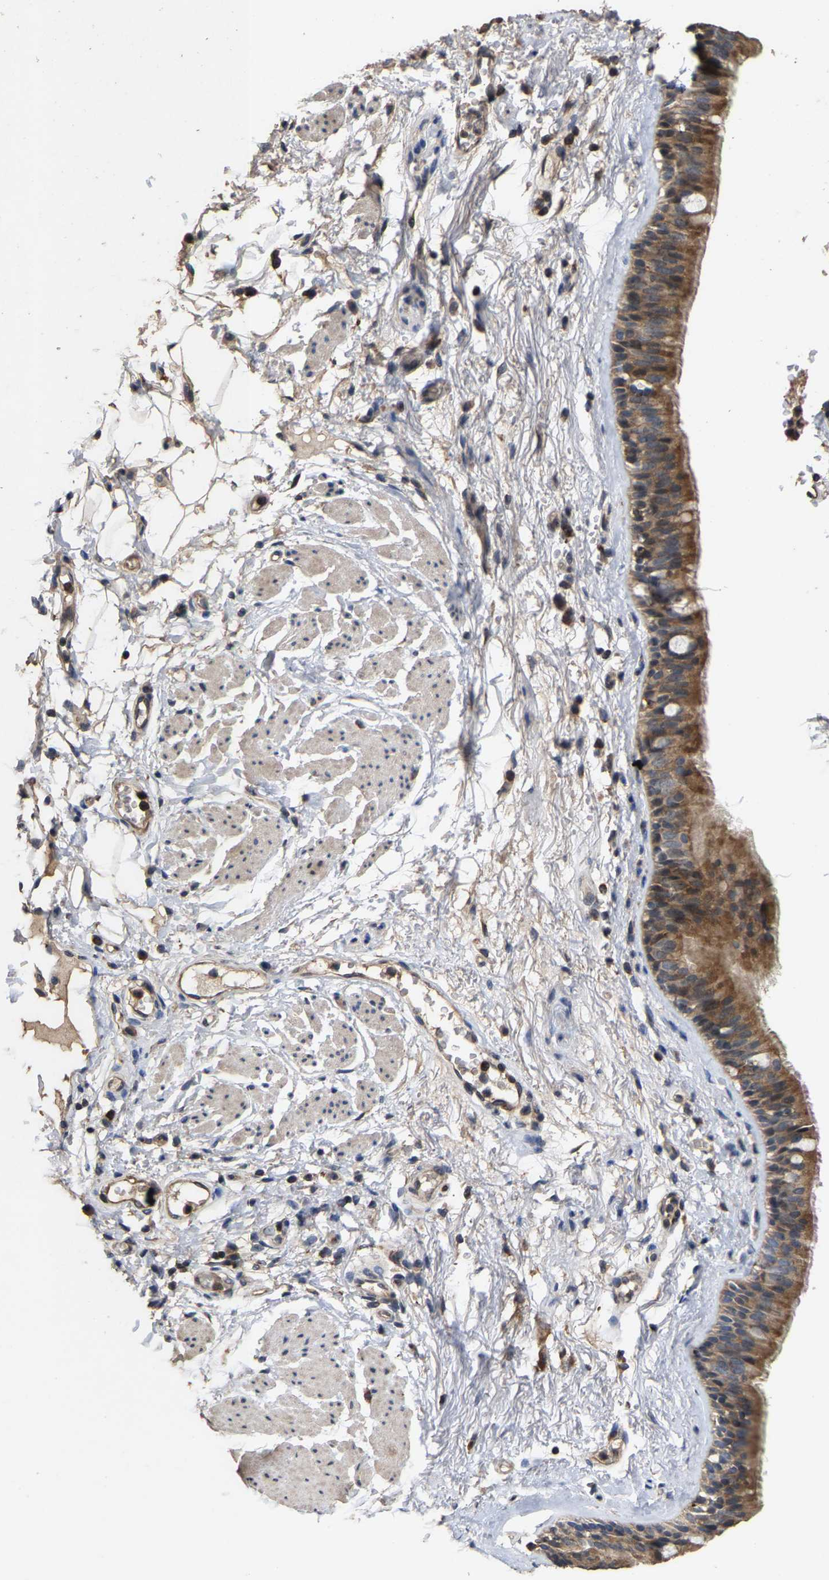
{"staining": {"intensity": "moderate", "quantity": ">75%", "location": "cytoplasmic/membranous"}, "tissue": "bronchus", "cell_type": "Respiratory epithelial cells", "image_type": "normal", "snomed": [{"axis": "morphology", "description": "Normal tissue, NOS"}, {"axis": "topography", "description": "Cartilage tissue"}], "caption": "Unremarkable bronchus was stained to show a protein in brown. There is medium levels of moderate cytoplasmic/membranous expression in approximately >75% of respiratory epithelial cells. The protein of interest is shown in brown color, while the nuclei are stained blue.", "gene": "TDRKH", "patient": {"sex": "female", "age": 63}}